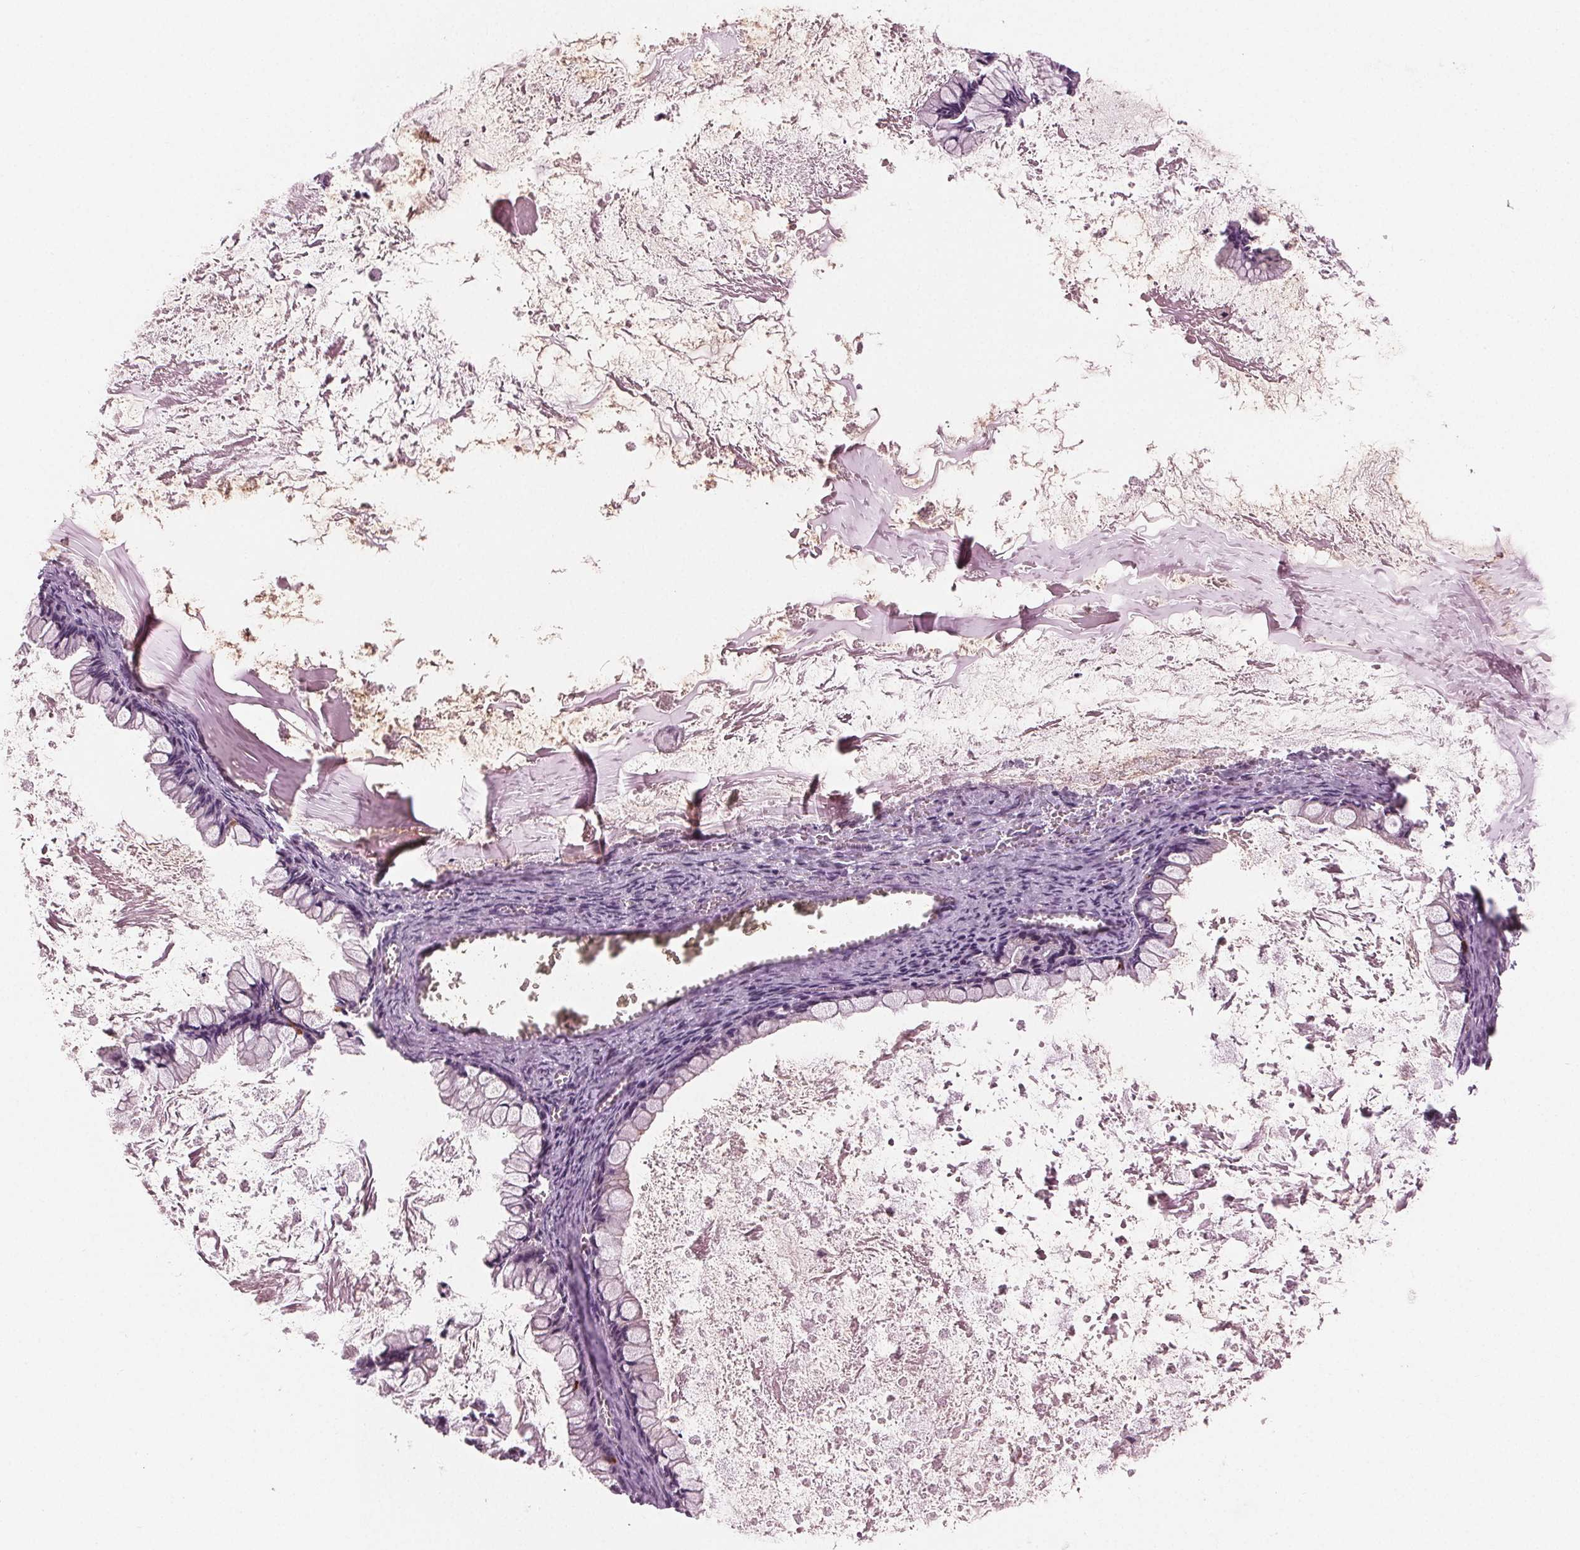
{"staining": {"intensity": "negative", "quantity": "none", "location": "none"}, "tissue": "ovarian cancer", "cell_type": "Tumor cells", "image_type": "cancer", "snomed": [{"axis": "morphology", "description": "Cystadenocarcinoma, mucinous, NOS"}, {"axis": "topography", "description": "Ovary"}], "caption": "A high-resolution micrograph shows IHC staining of ovarian cancer, which exhibits no significant staining in tumor cells.", "gene": "PRAP1", "patient": {"sex": "female", "age": 67}}